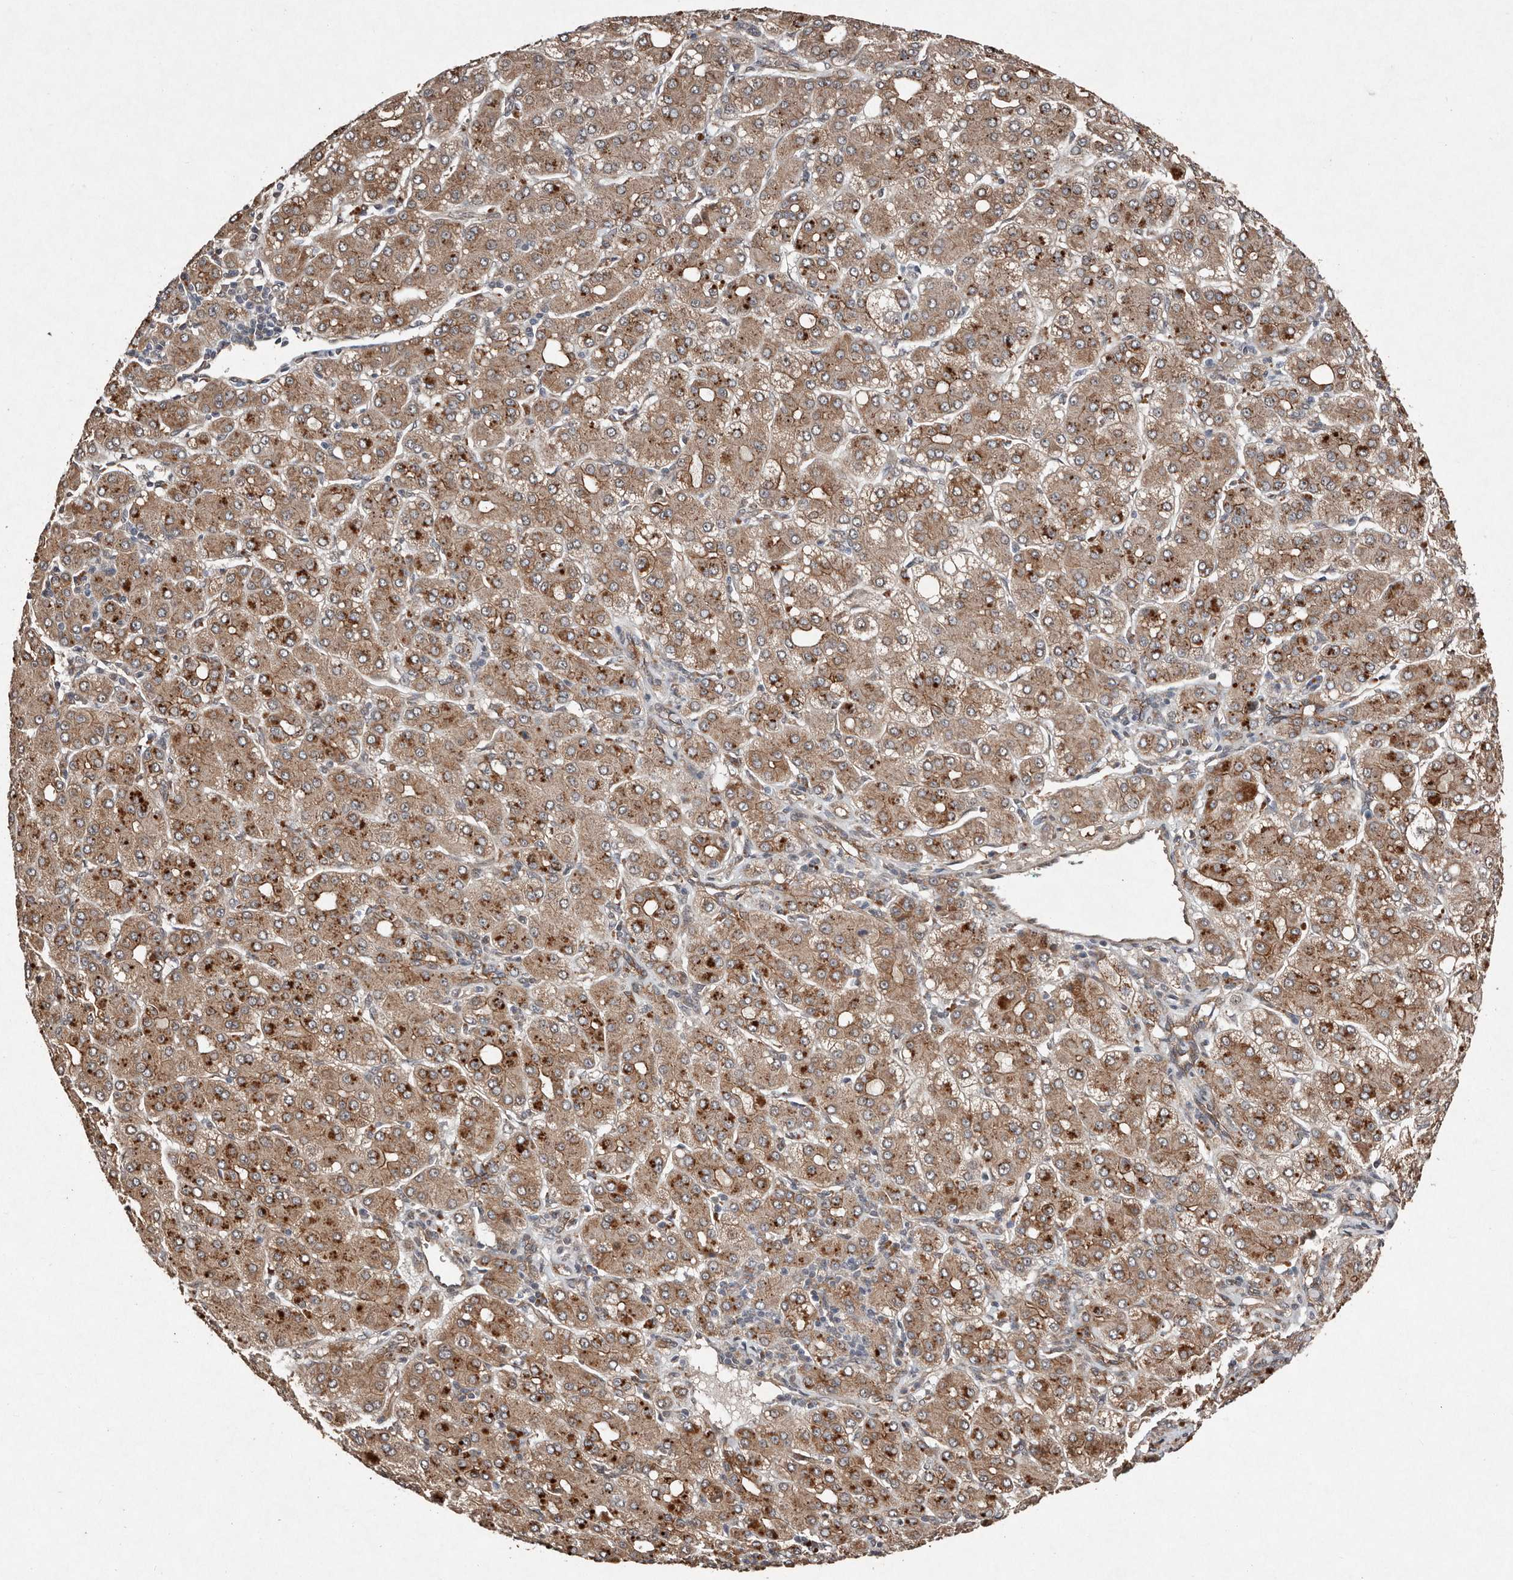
{"staining": {"intensity": "moderate", "quantity": ">75%", "location": "cytoplasmic/membranous"}, "tissue": "liver cancer", "cell_type": "Tumor cells", "image_type": "cancer", "snomed": [{"axis": "morphology", "description": "Carcinoma, Hepatocellular, NOS"}, {"axis": "topography", "description": "Liver"}], "caption": "Immunohistochemical staining of liver hepatocellular carcinoma reveals moderate cytoplasmic/membranous protein positivity in about >75% of tumor cells. The staining is performed using DAB (3,3'-diaminobenzidine) brown chromogen to label protein expression. The nuclei are counter-stained blue using hematoxylin.", "gene": "DIP2C", "patient": {"sex": "male", "age": 65}}